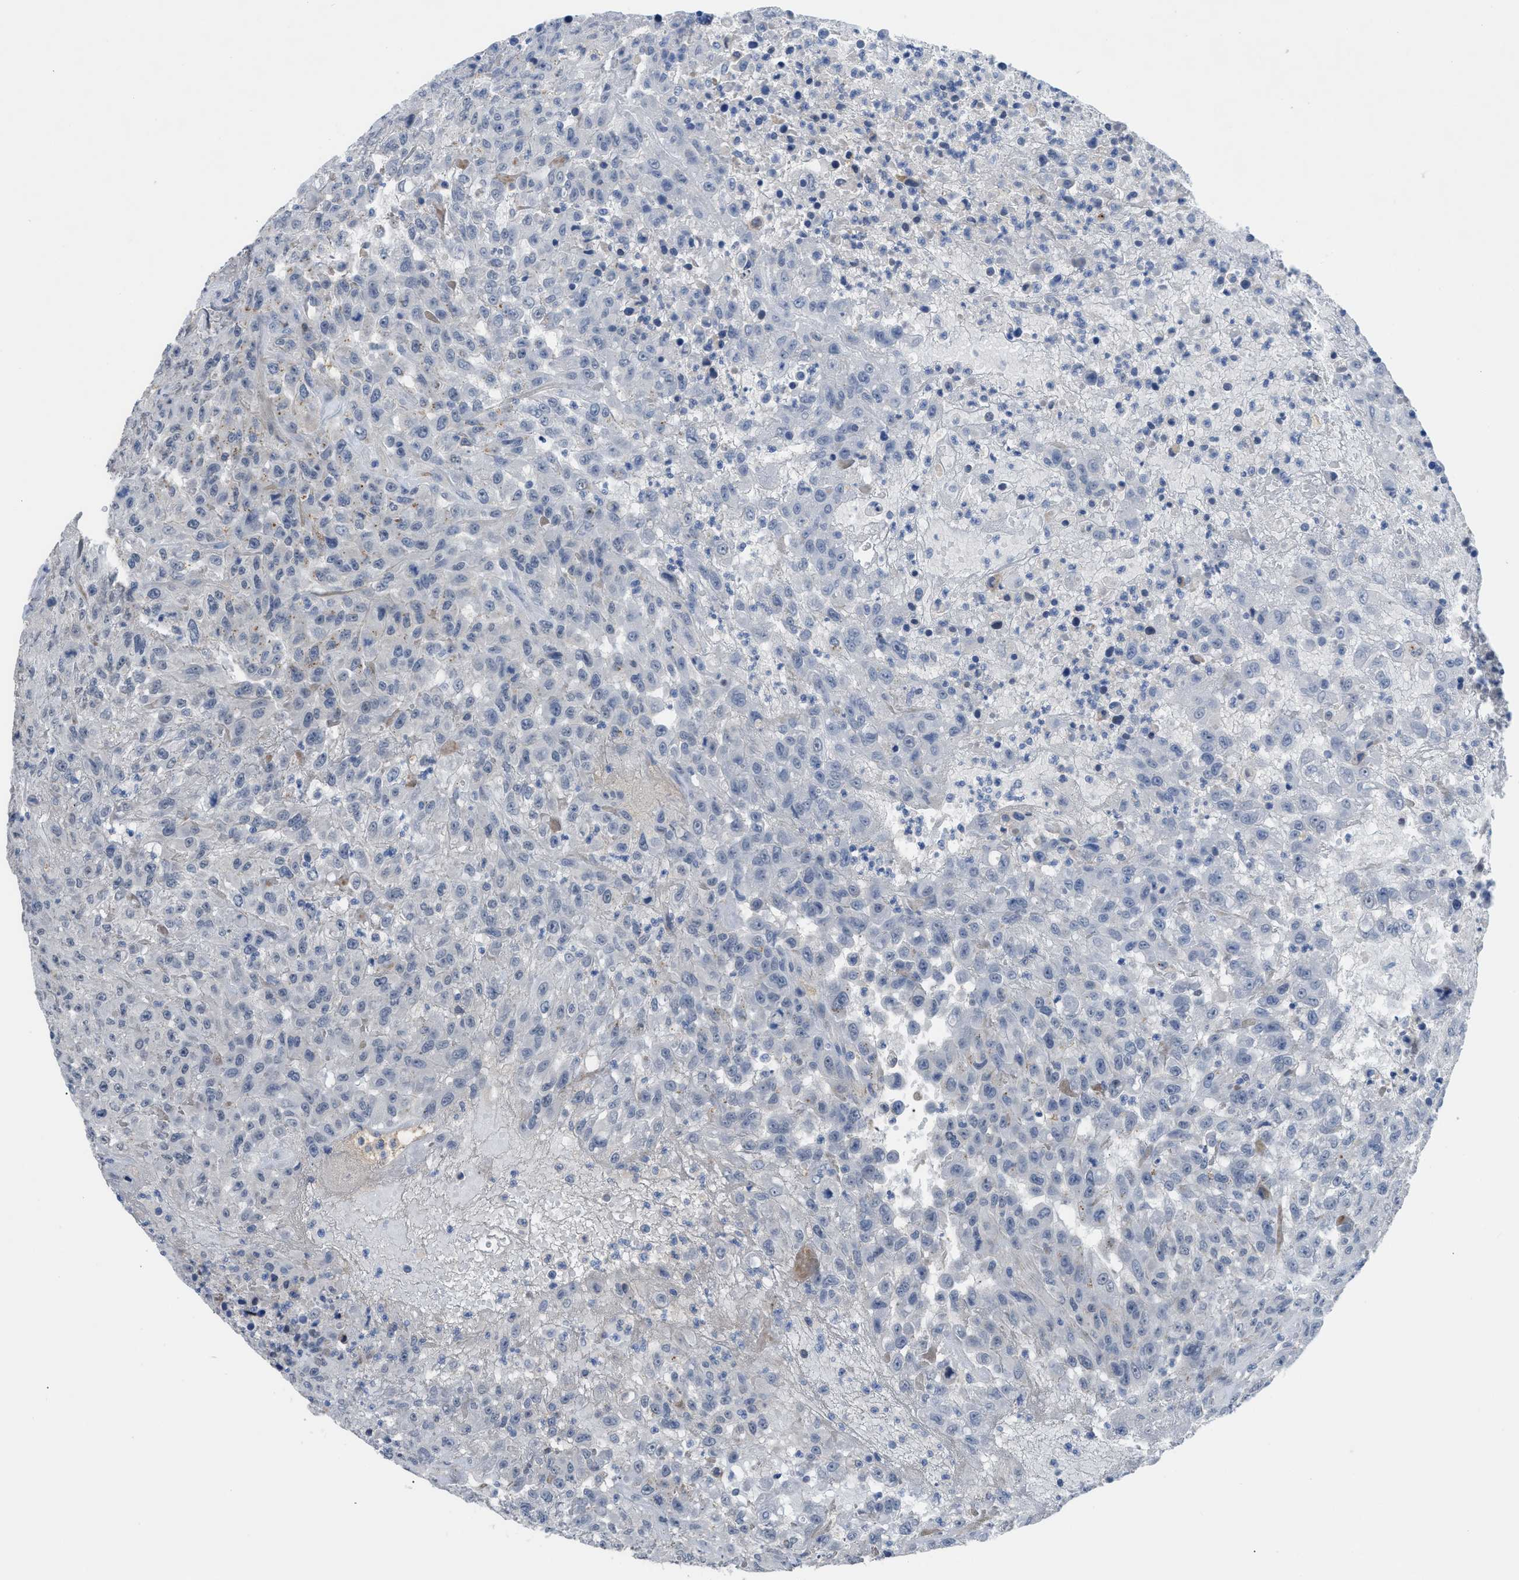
{"staining": {"intensity": "negative", "quantity": "none", "location": "none"}, "tissue": "urothelial cancer", "cell_type": "Tumor cells", "image_type": "cancer", "snomed": [{"axis": "morphology", "description": "Urothelial carcinoma, High grade"}, {"axis": "topography", "description": "Urinary bladder"}], "caption": "The micrograph shows no significant expression in tumor cells of urothelial cancer. (Brightfield microscopy of DAB immunohistochemistry (IHC) at high magnification).", "gene": "OR9K2", "patient": {"sex": "male", "age": 46}}